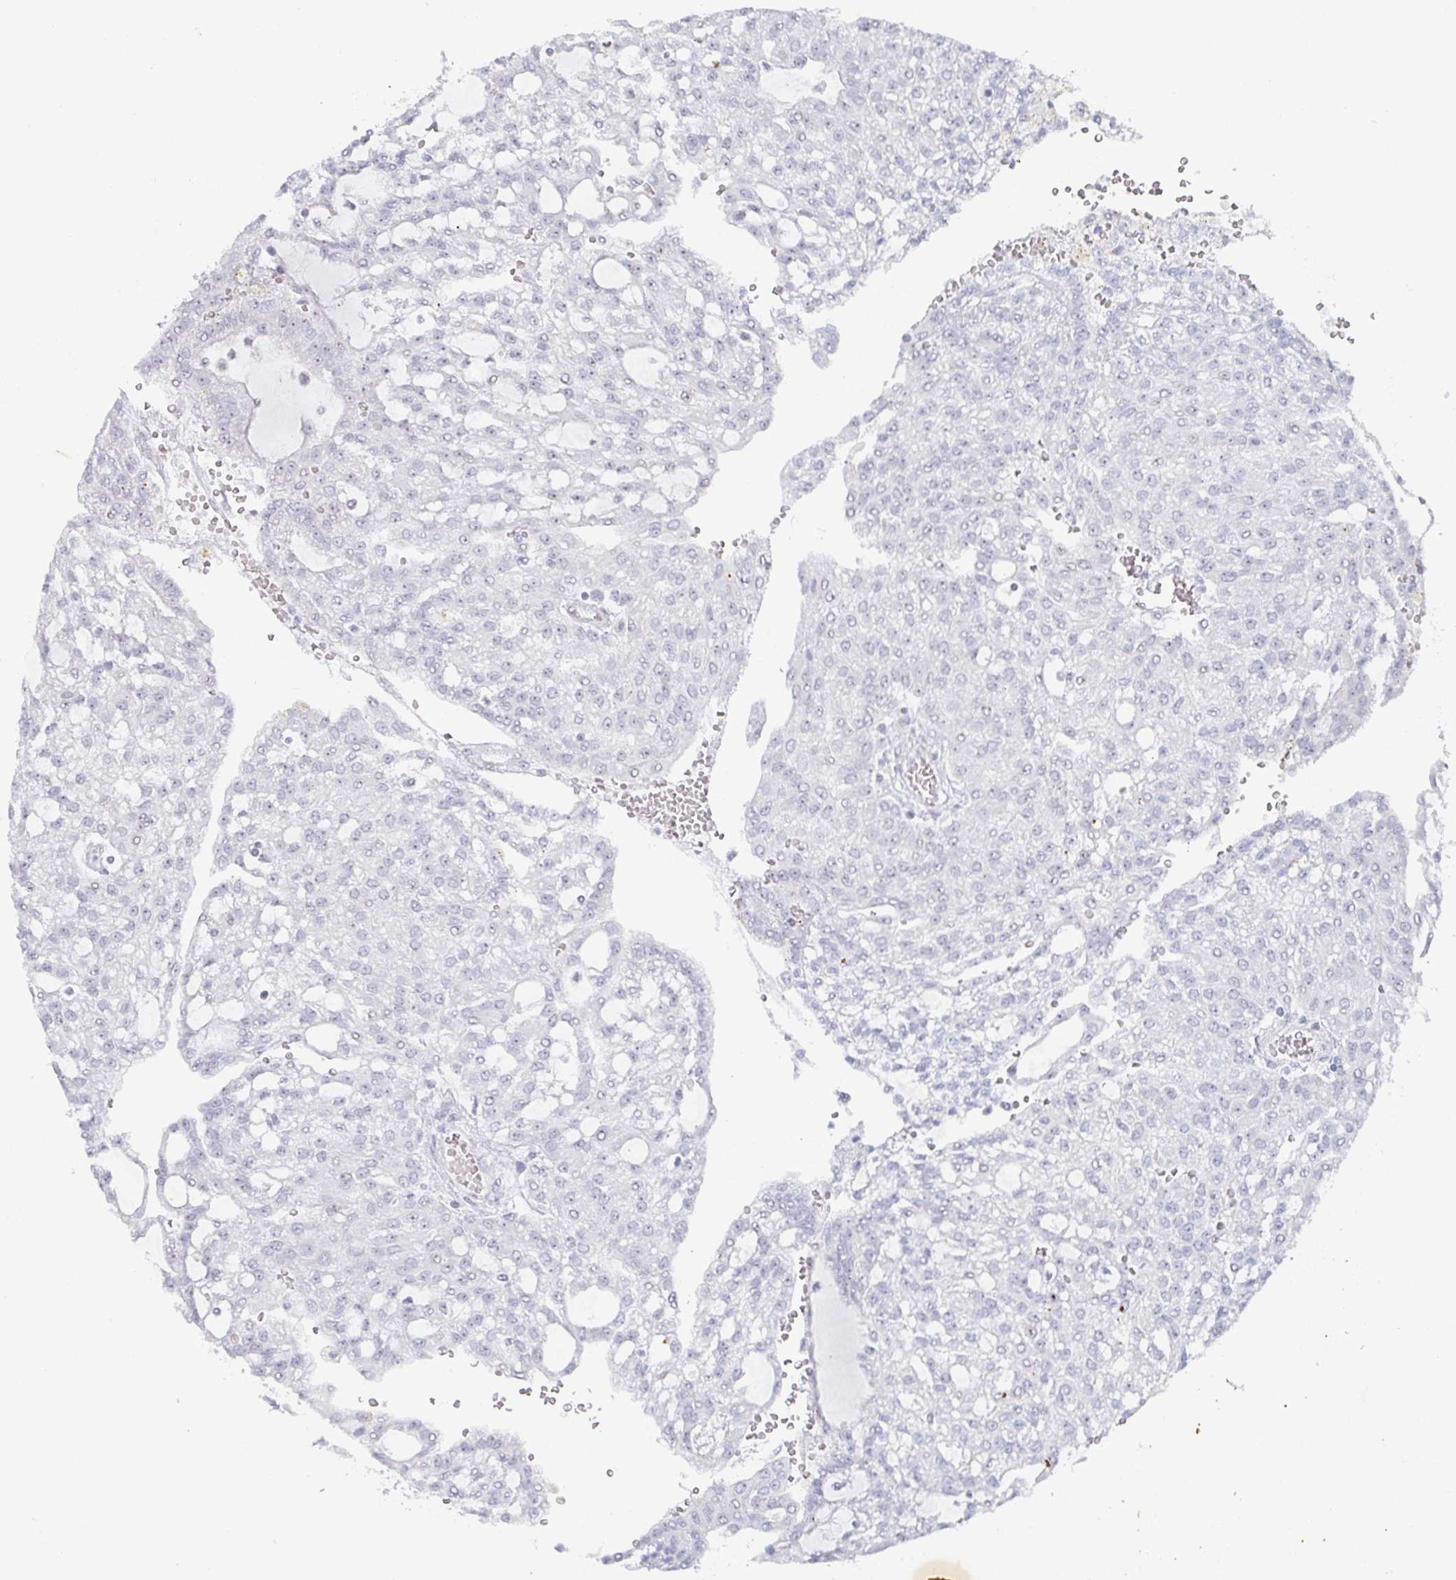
{"staining": {"intensity": "negative", "quantity": "none", "location": "none"}, "tissue": "renal cancer", "cell_type": "Tumor cells", "image_type": "cancer", "snomed": [{"axis": "morphology", "description": "Adenocarcinoma, NOS"}, {"axis": "topography", "description": "Kidney"}], "caption": "This is an immunohistochemistry histopathology image of human renal cancer. There is no staining in tumor cells.", "gene": "POU2AF2", "patient": {"sex": "male", "age": 63}}